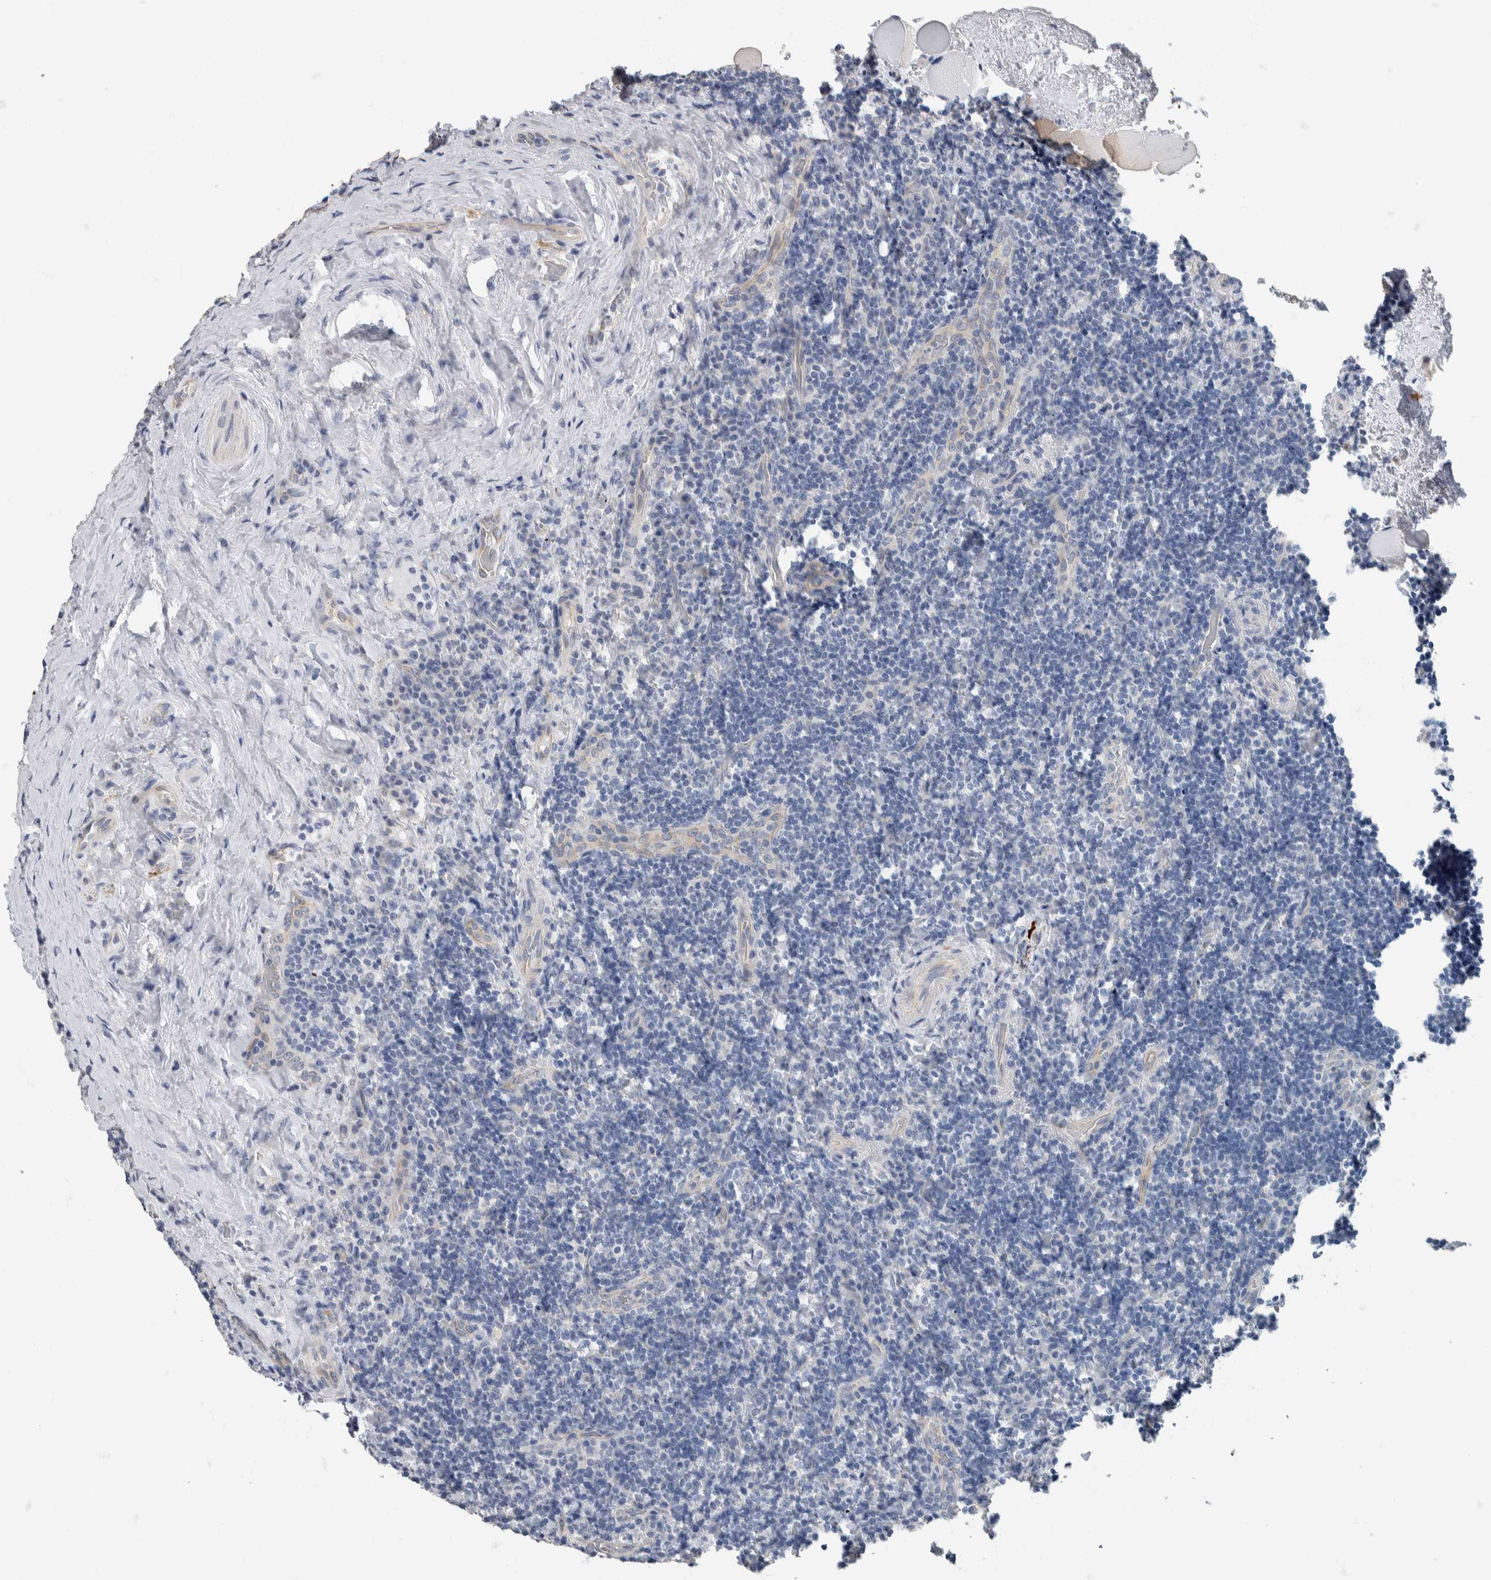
{"staining": {"intensity": "negative", "quantity": "none", "location": "none"}, "tissue": "lymphoma", "cell_type": "Tumor cells", "image_type": "cancer", "snomed": [{"axis": "morphology", "description": "Malignant lymphoma, non-Hodgkin's type, High grade"}, {"axis": "topography", "description": "Tonsil"}], "caption": "Tumor cells are negative for protein expression in human malignant lymphoma, non-Hodgkin's type (high-grade).", "gene": "NEFM", "patient": {"sex": "female", "age": 36}}